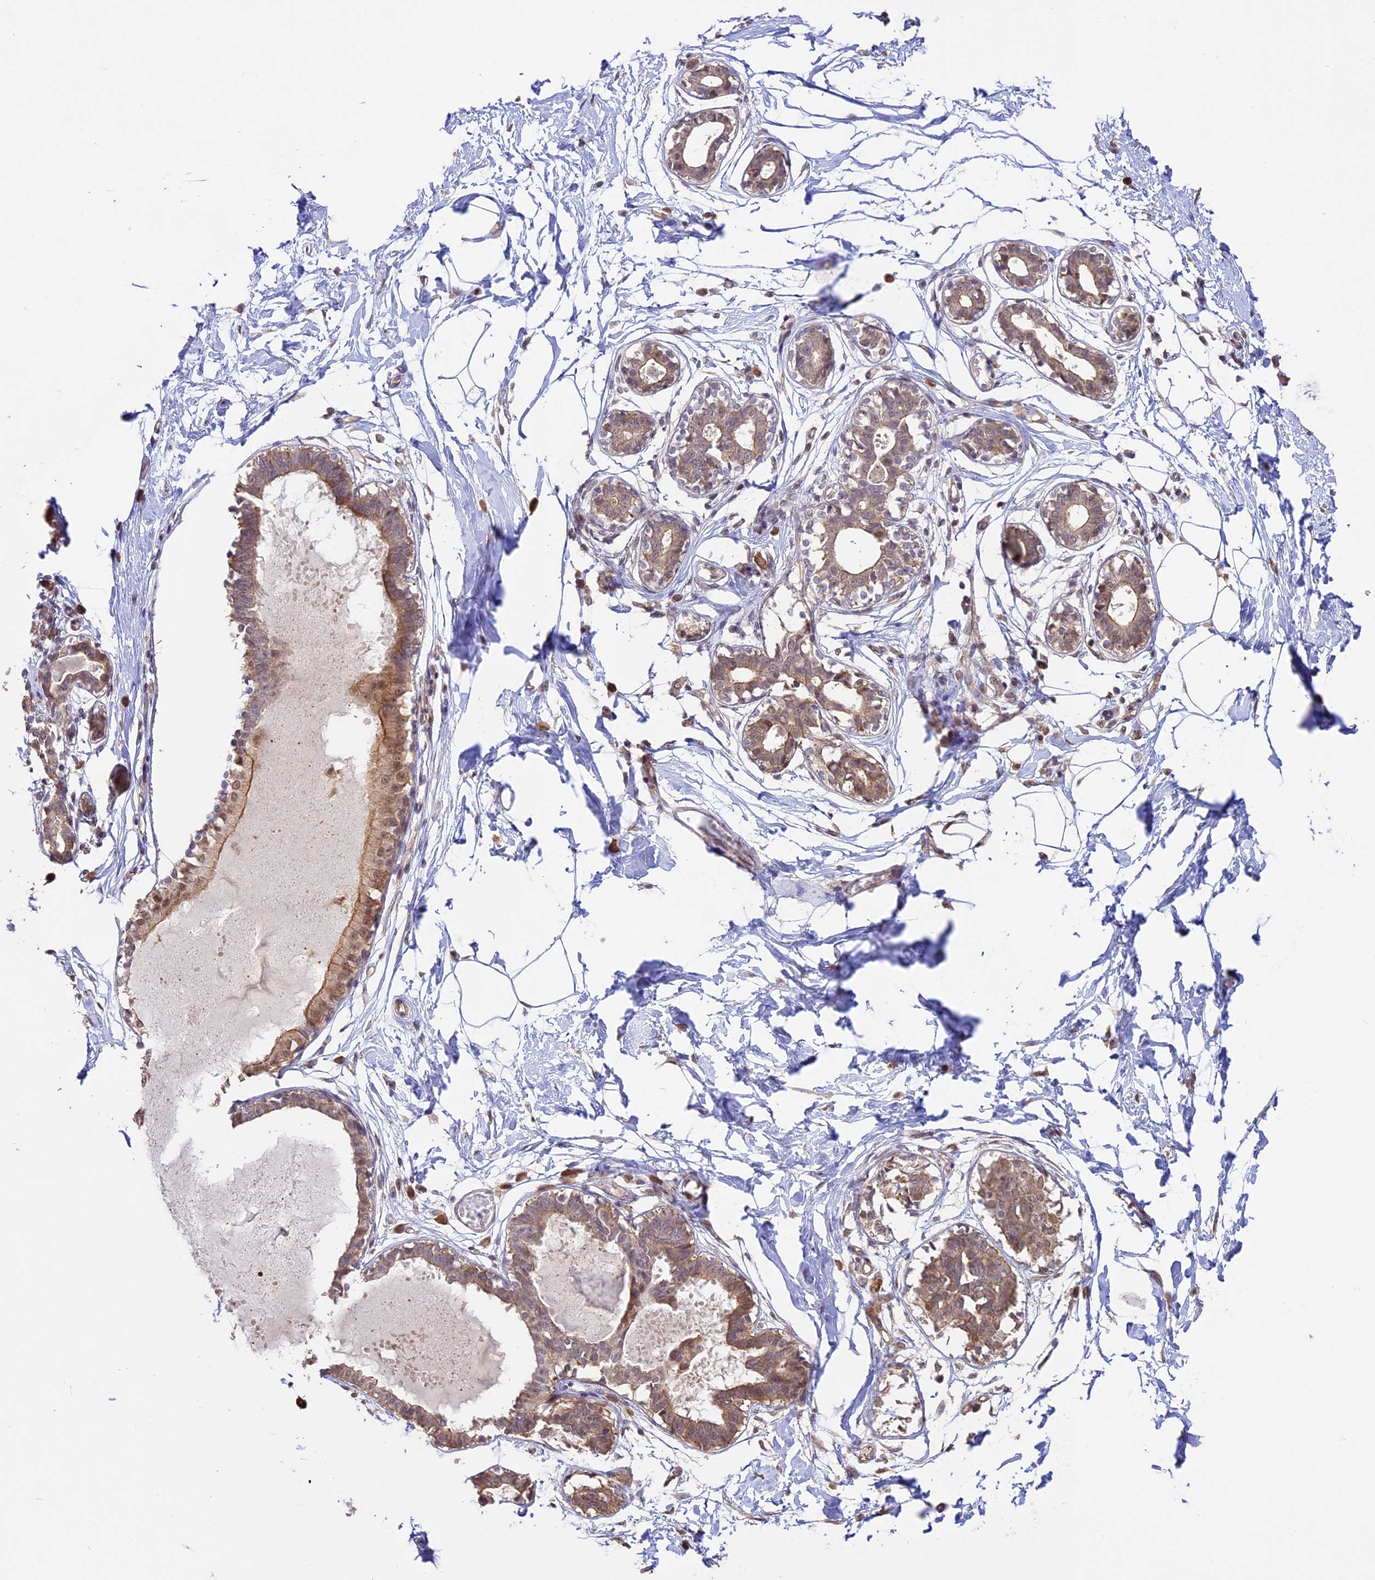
{"staining": {"intensity": "negative", "quantity": "none", "location": "none"}, "tissue": "breast", "cell_type": "Adipocytes", "image_type": "normal", "snomed": [{"axis": "morphology", "description": "Normal tissue, NOS"}, {"axis": "topography", "description": "Breast"}], "caption": "A high-resolution histopathology image shows IHC staining of unremarkable breast, which shows no significant positivity in adipocytes.", "gene": "BCAS4", "patient": {"sex": "female", "age": 45}}